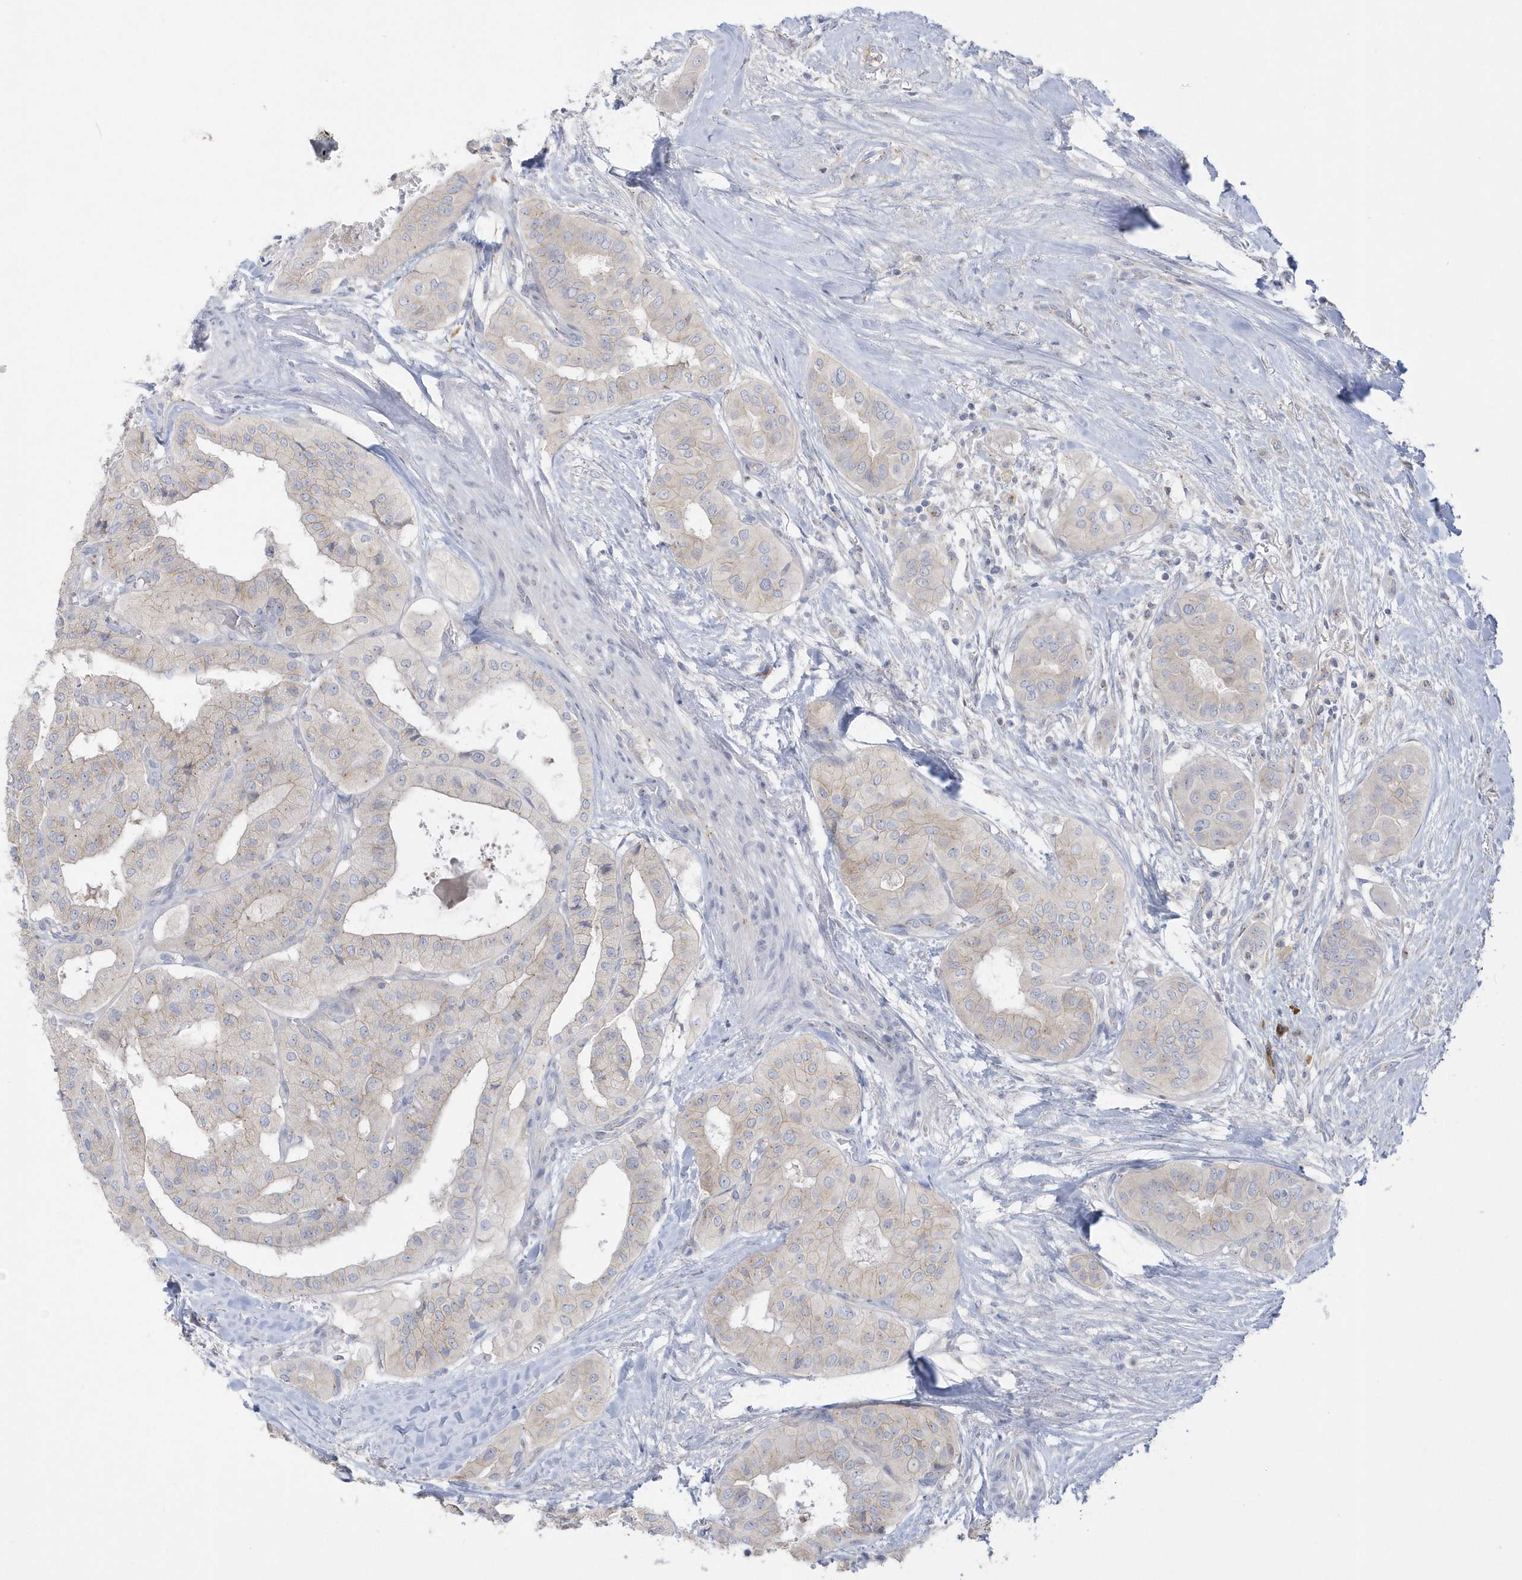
{"staining": {"intensity": "weak", "quantity": "<25%", "location": "cytoplasmic/membranous"}, "tissue": "thyroid cancer", "cell_type": "Tumor cells", "image_type": "cancer", "snomed": [{"axis": "morphology", "description": "Papillary adenocarcinoma, NOS"}, {"axis": "topography", "description": "Thyroid gland"}], "caption": "The photomicrograph reveals no staining of tumor cells in thyroid cancer.", "gene": "SEMA3D", "patient": {"sex": "female", "age": 59}}